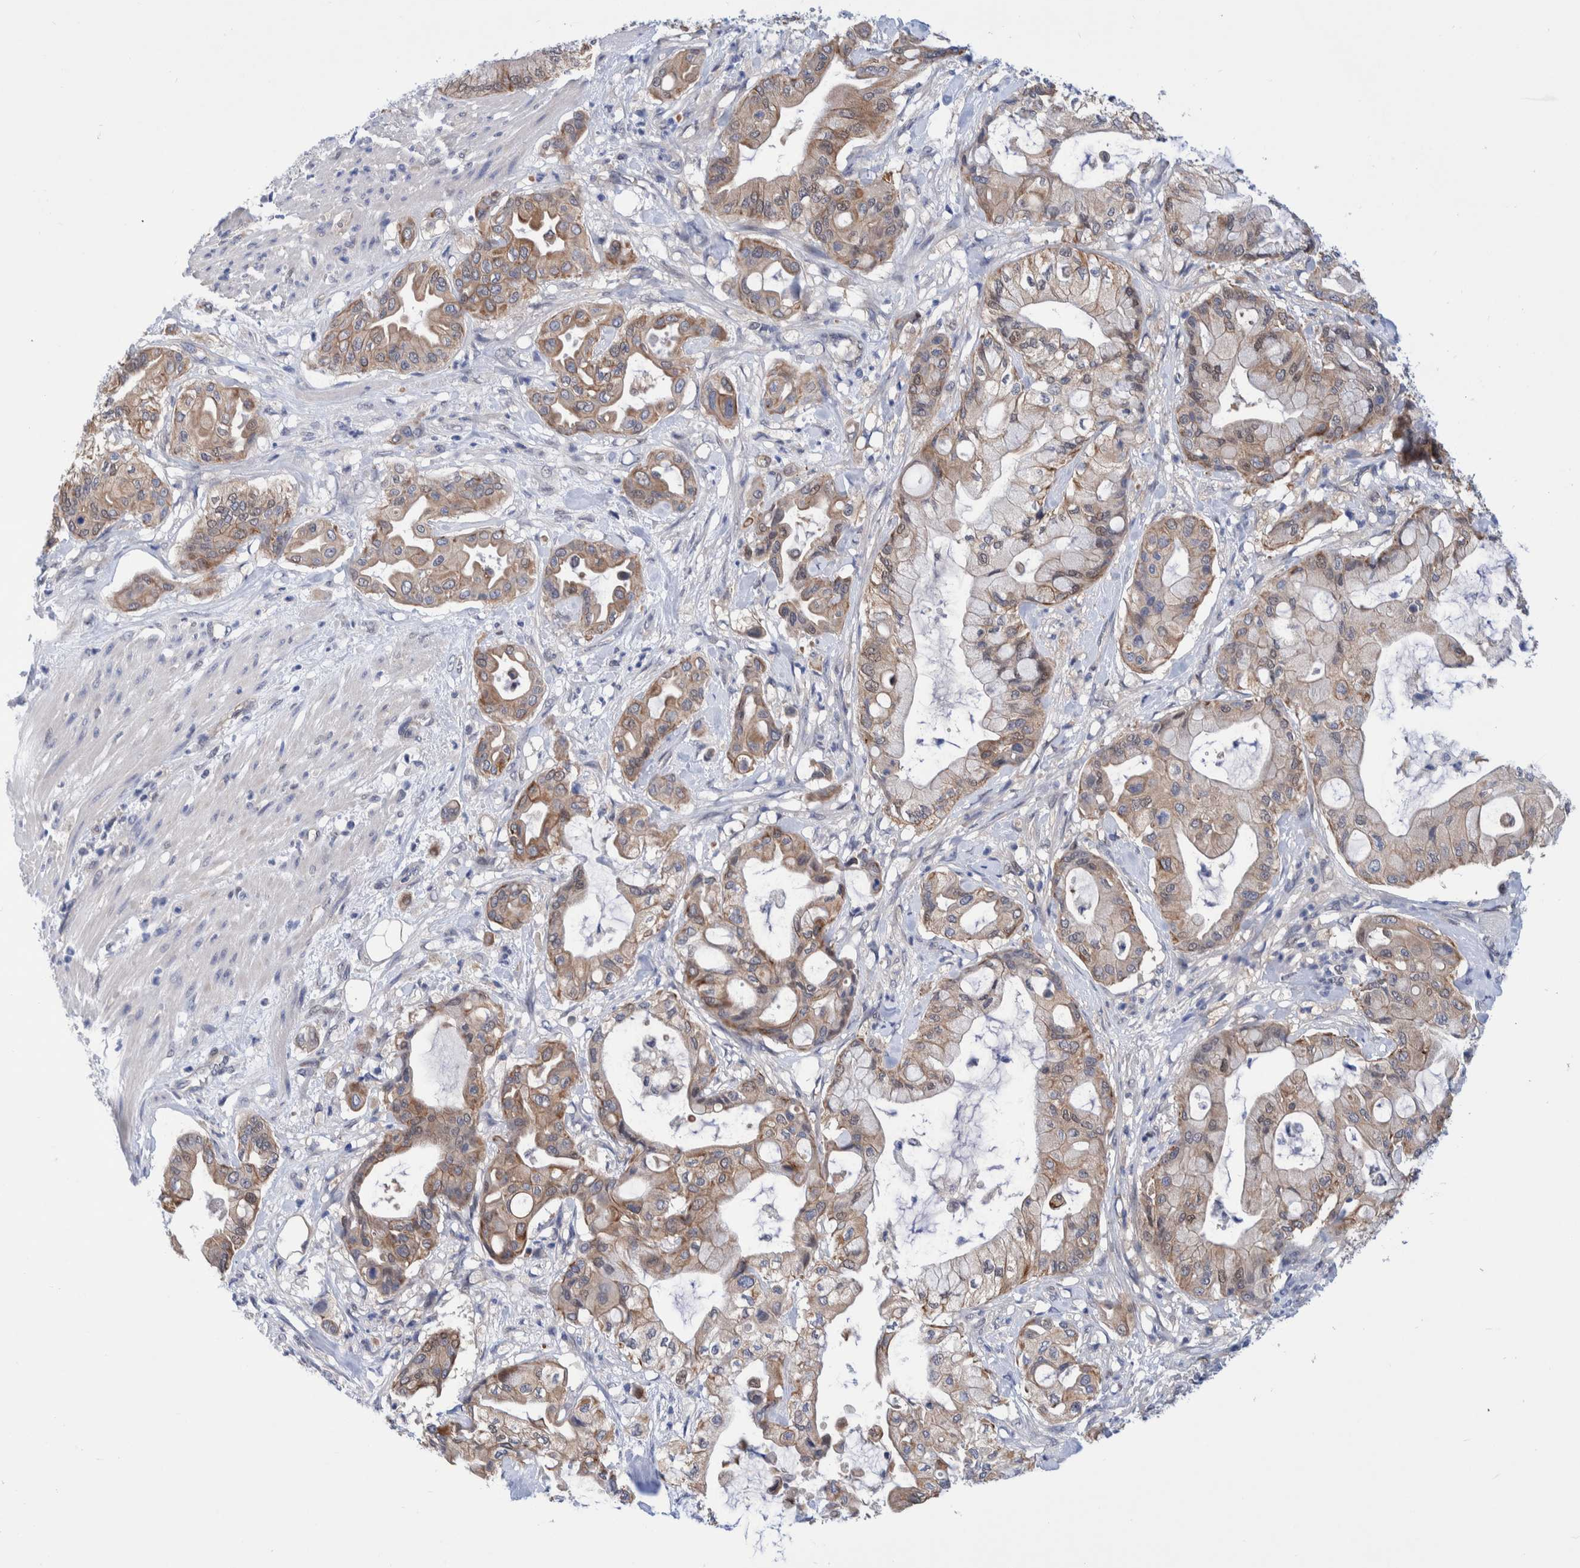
{"staining": {"intensity": "moderate", "quantity": ">75%", "location": "cytoplasmic/membranous,nuclear"}, "tissue": "pancreatic cancer", "cell_type": "Tumor cells", "image_type": "cancer", "snomed": [{"axis": "morphology", "description": "Adenocarcinoma, NOS"}, {"axis": "morphology", "description": "Adenocarcinoma, metastatic, NOS"}, {"axis": "topography", "description": "Lymph node"}, {"axis": "topography", "description": "Pancreas"}, {"axis": "topography", "description": "Duodenum"}], "caption": "Immunohistochemistry histopathology image of pancreatic cancer stained for a protein (brown), which exhibits medium levels of moderate cytoplasmic/membranous and nuclear expression in approximately >75% of tumor cells.", "gene": "PFAS", "patient": {"sex": "female", "age": 64}}